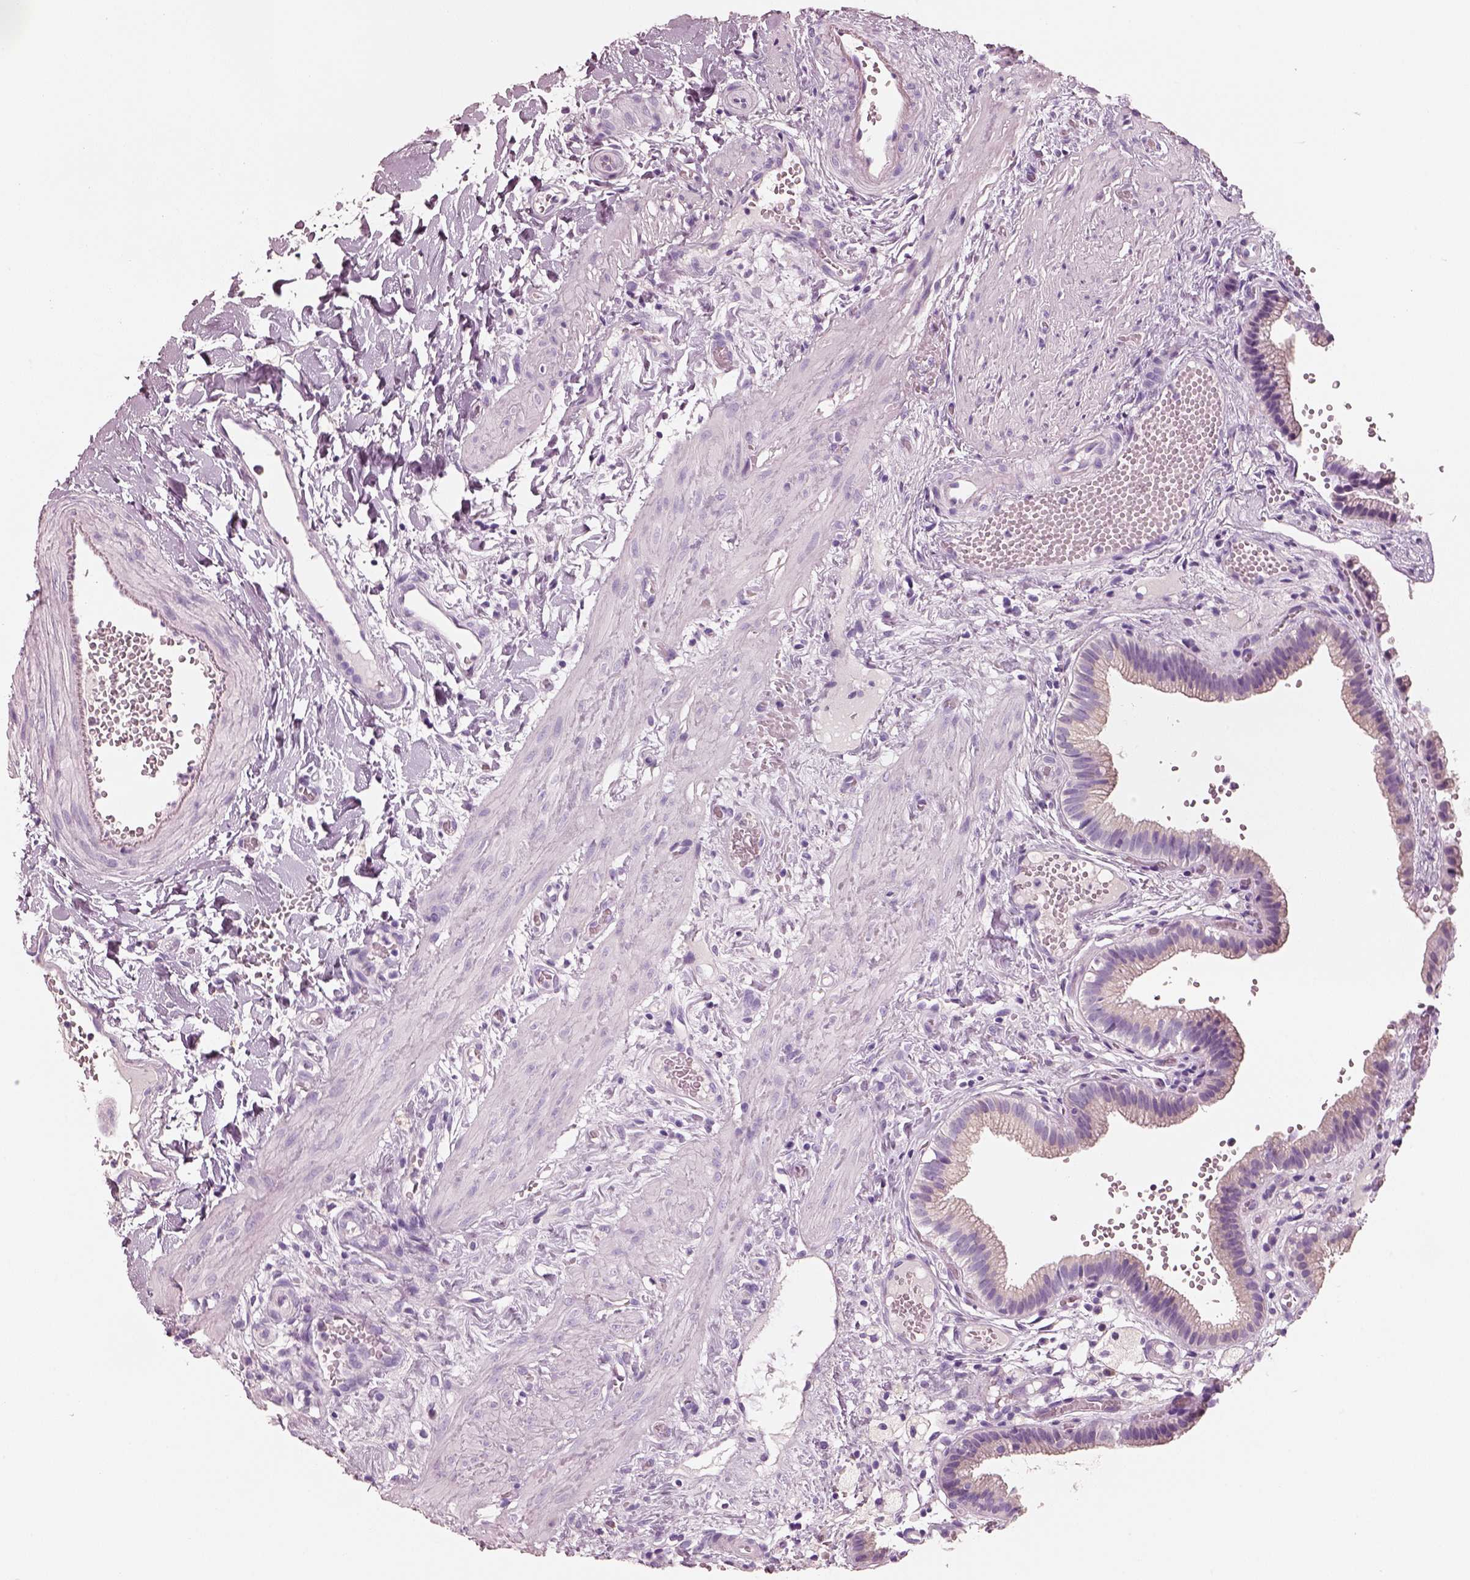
{"staining": {"intensity": "negative", "quantity": "none", "location": "none"}, "tissue": "gallbladder", "cell_type": "Glandular cells", "image_type": "normal", "snomed": [{"axis": "morphology", "description": "Normal tissue, NOS"}, {"axis": "topography", "description": "Gallbladder"}], "caption": "This is an immunohistochemistry photomicrograph of normal gallbladder. There is no positivity in glandular cells.", "gene": "PNOC", "patient": {"sex": "female", "age": 24}}